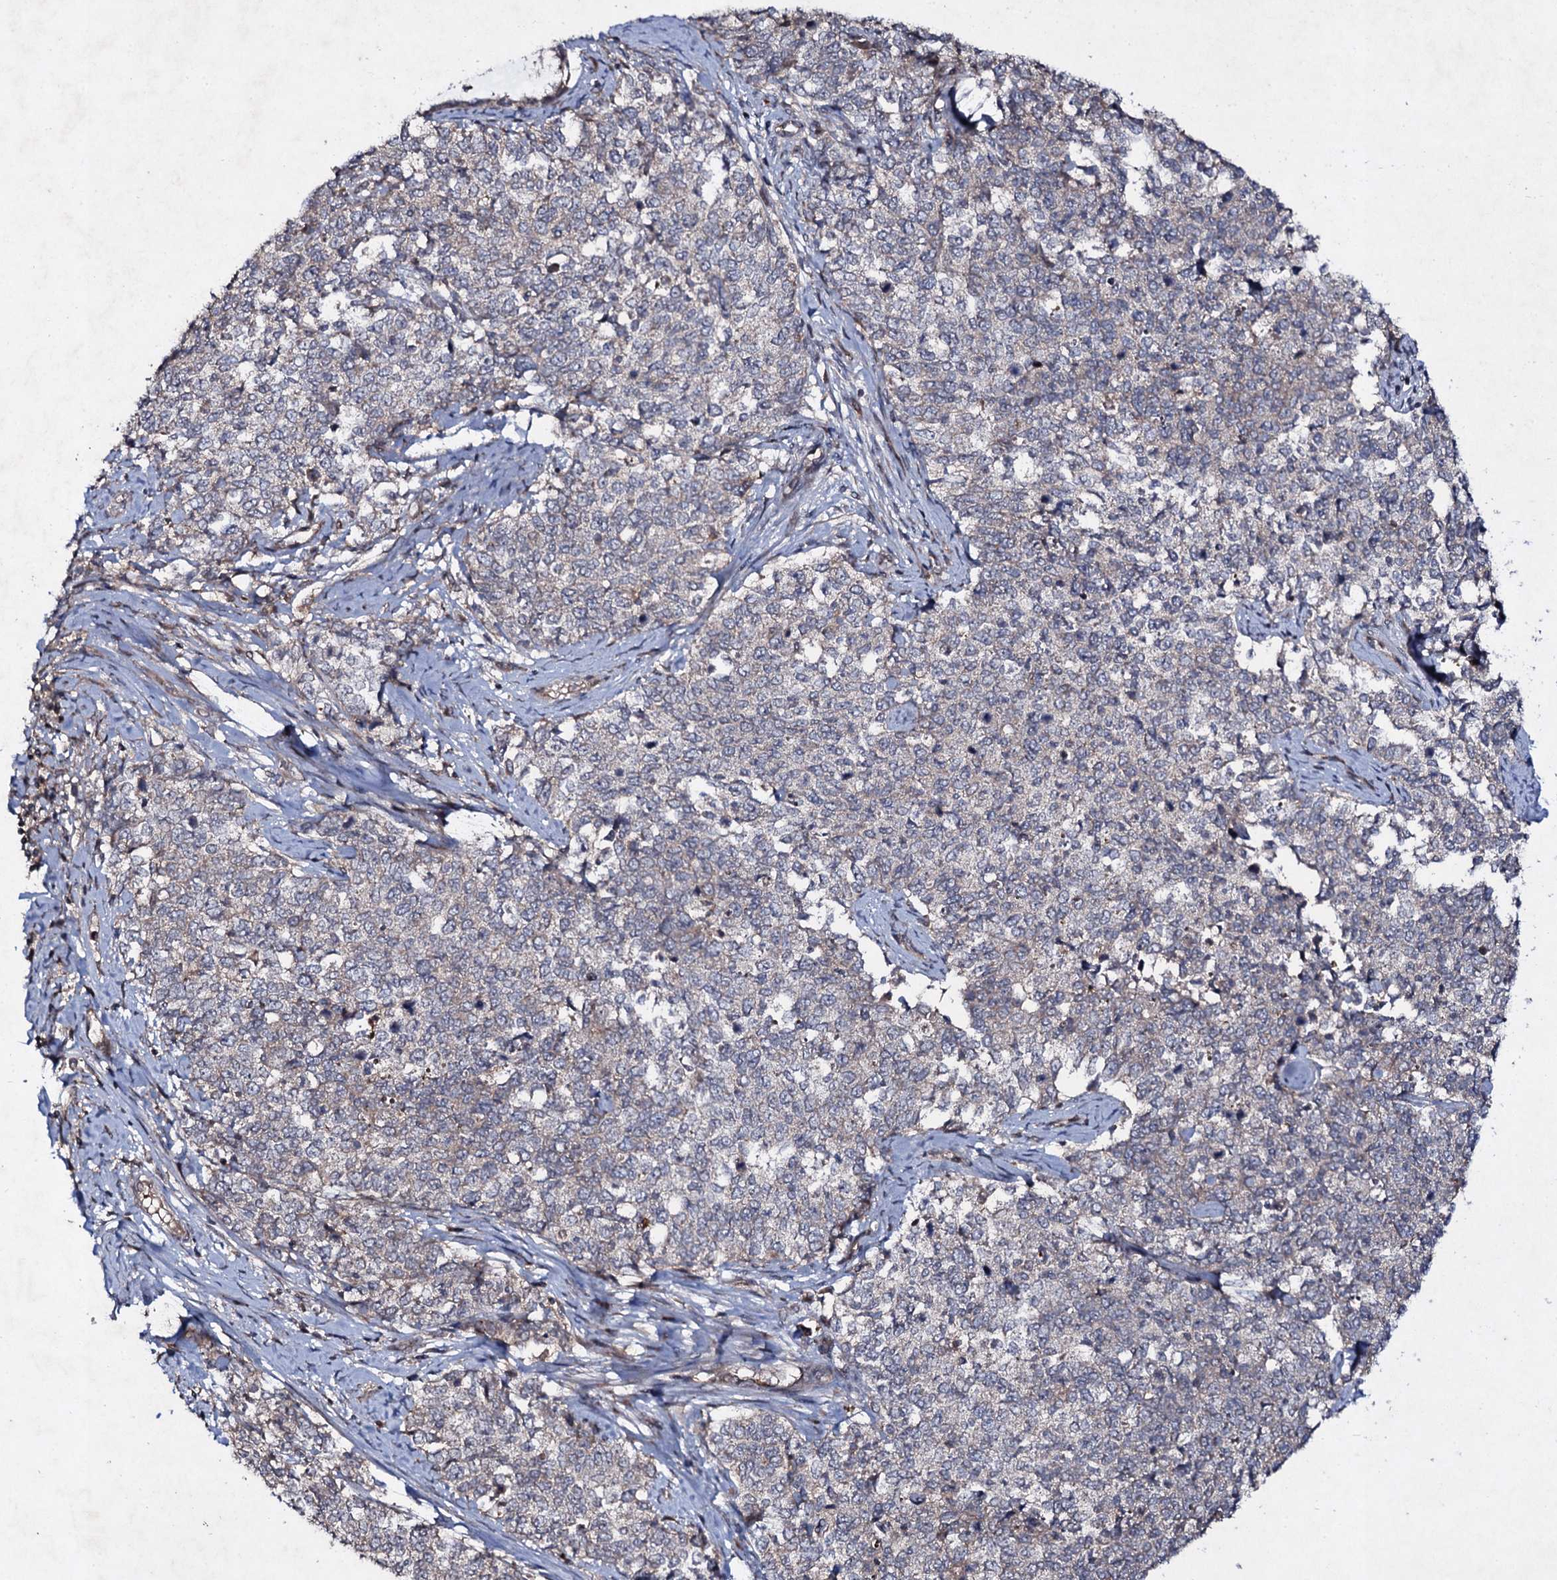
{"staining": {"intensity": "negative", "quantity": "none", "location": "none"}, "tissue": "cervical cancer", "cell_type": "Tumor cells", "image_type": "cancer", "snomed": [{"axis": "morphology", "description": "Squamous cell carcinoma, NOS"}, {"axis": "topography", "description": "Cervix"}], "caption": "Tumor cells are negative for protein expression in human cervical cancer (squamous cell carcinoma).", "gene": "SNAP23", "patient": {"sex": "female", "age": 63}}